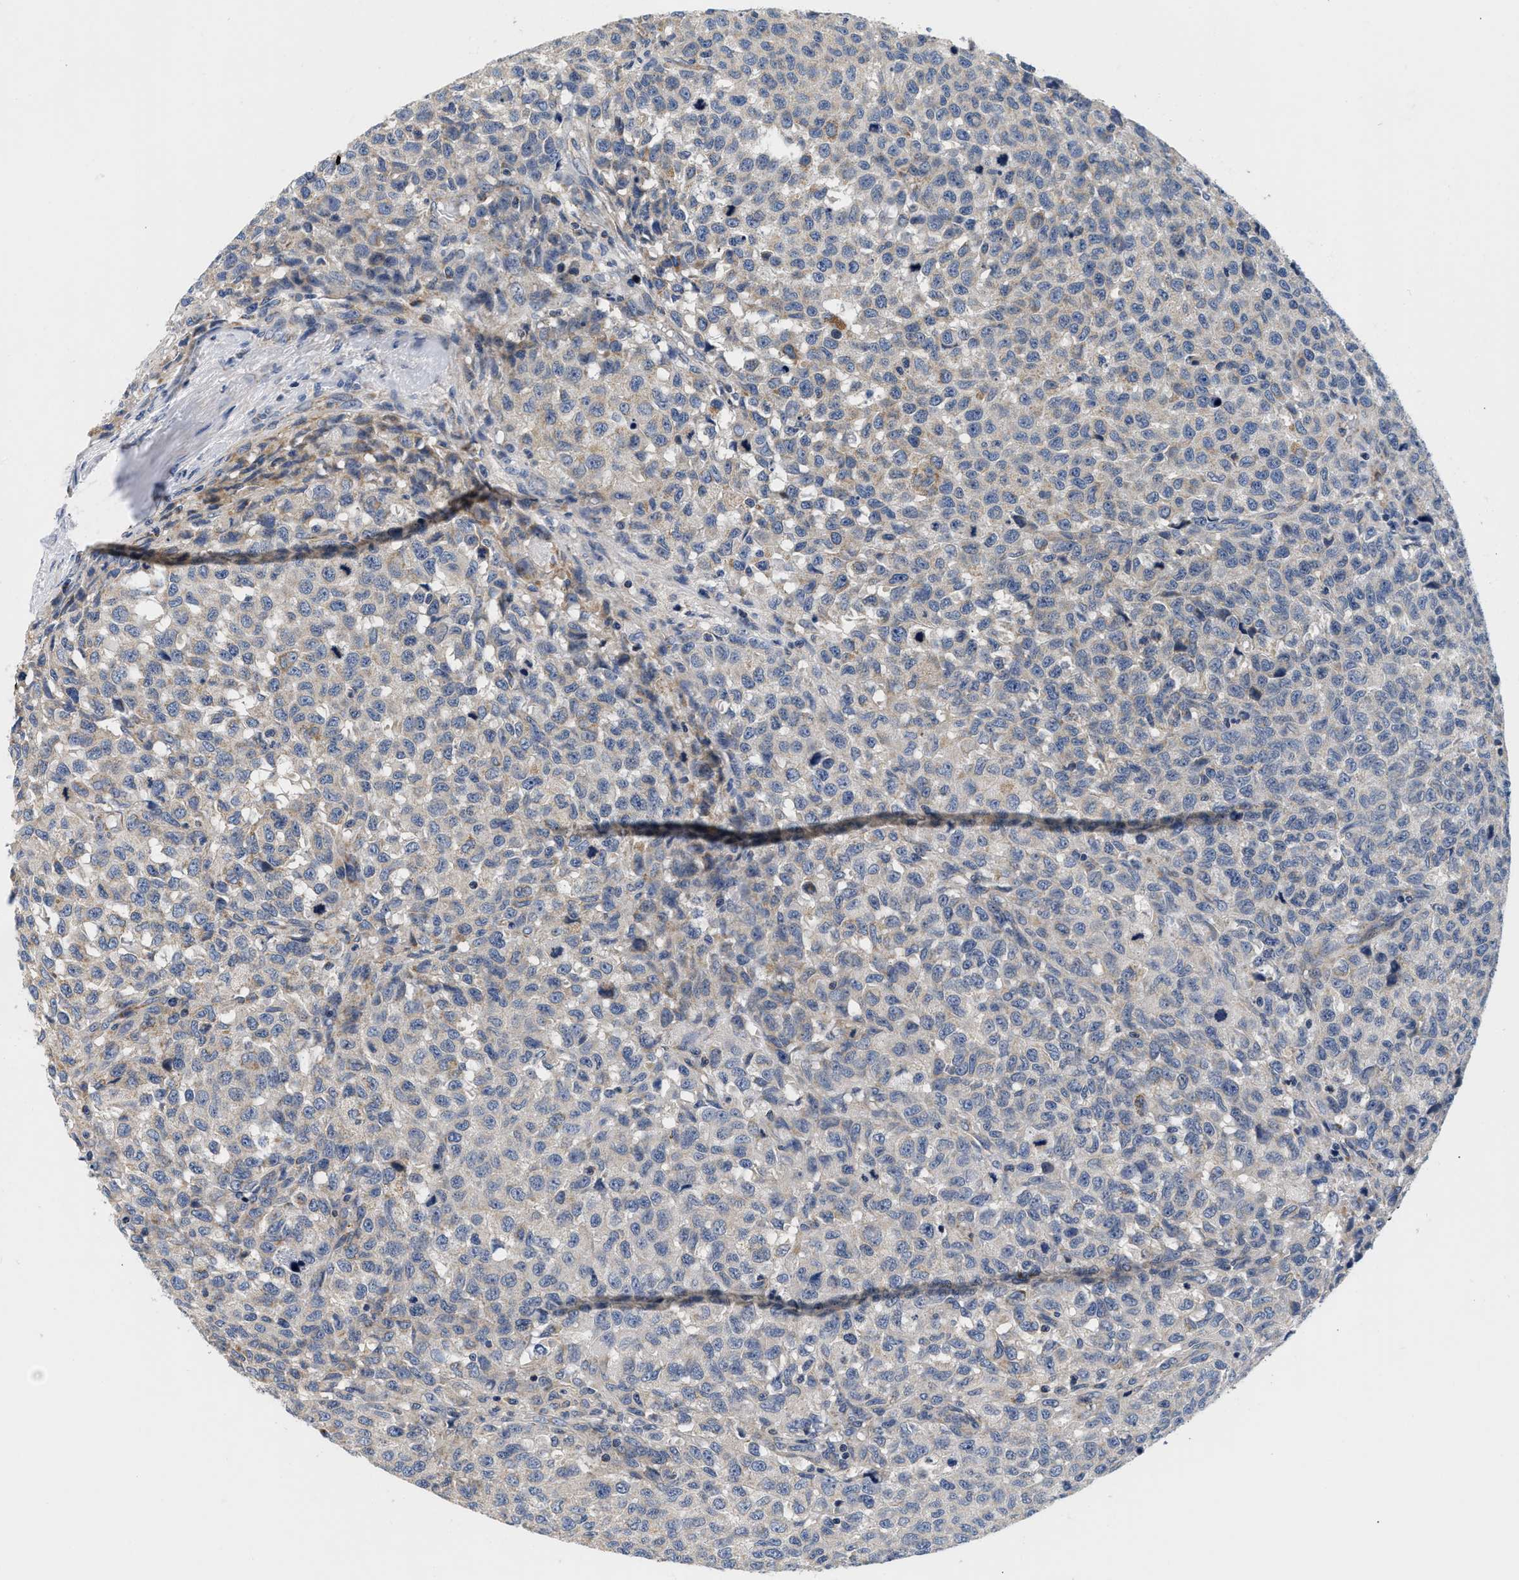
{"staining": {"intensity": "negative", "quantity": "none", "location": "none"}, "tissue": "testis cancer", "cell_type": "Tumor cells", "image_type": "cancer", "snomed": [{"axis": "morphology", "description": "Seminoma, NOS"}, {"axis": "topography", "description": "Testis"}], "caption": "The immunohistochemistry histopathology image has no significant staining in tumor cells of testis cancer tissue.", "gene": "PDP1", "patient": {"sex": "male", "age": 59}}